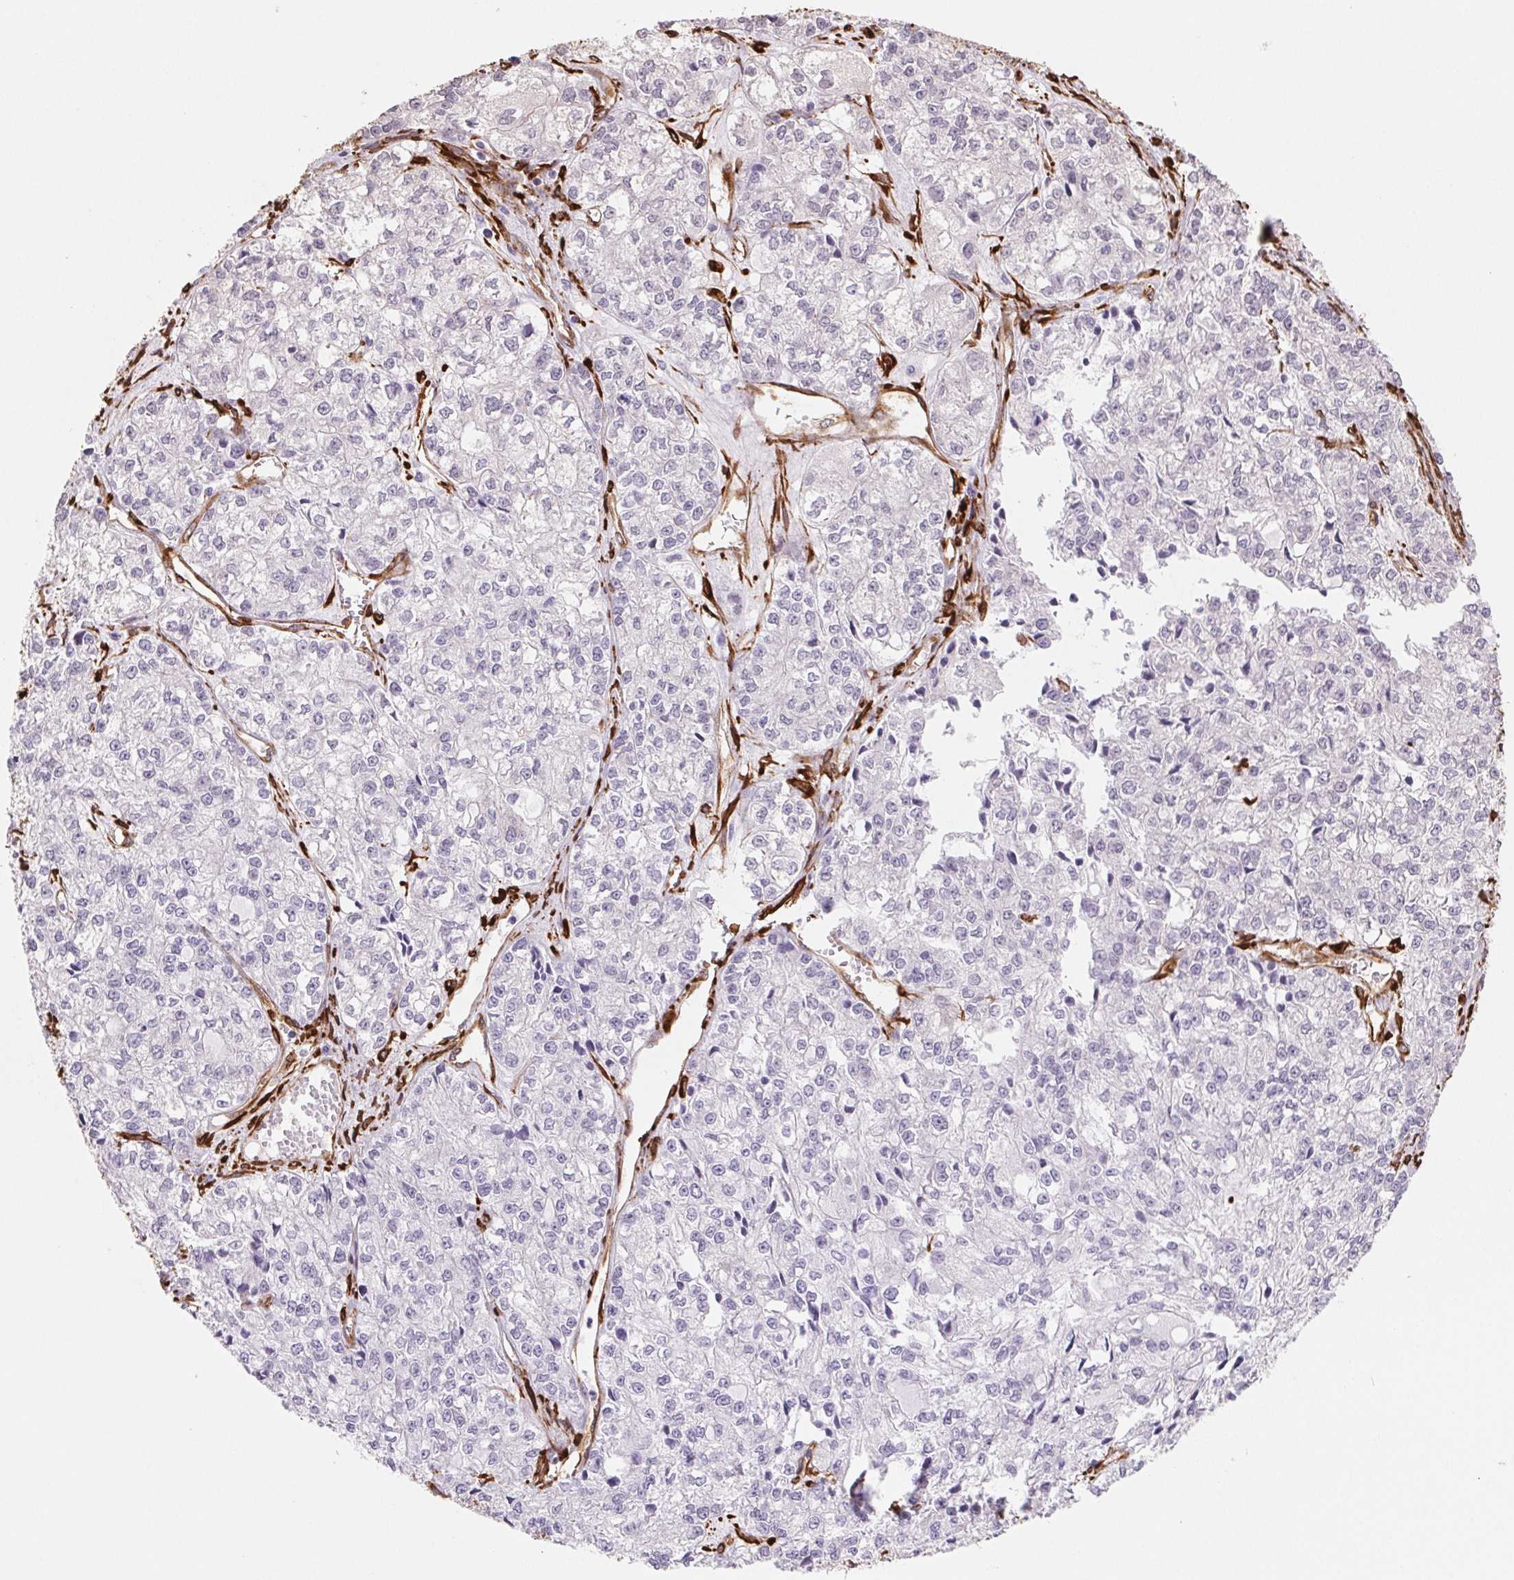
{"staining": {"intensity": "negative", "quantity": "none", "location": "none"}, "tissue": "ovarian cancer", "cell_type": "Tumor cells", "image_type": "cancer", "snomed": [{"axis": "morphology", "description": "Carcinoma, endometroid"}, {"axis": "topography", "description": "Ovary"}], "caption": "IHC histopathology image of ovarian cancer stained for a protein (brown), which shows no staining in tumor cells. (Brightfield microscopy of DAB (3,3'-diaminobenzidine) immunohistochemistry at high magnification).", "gene": "FKBP10", "patient": {"sex": "female", "age": 64}}